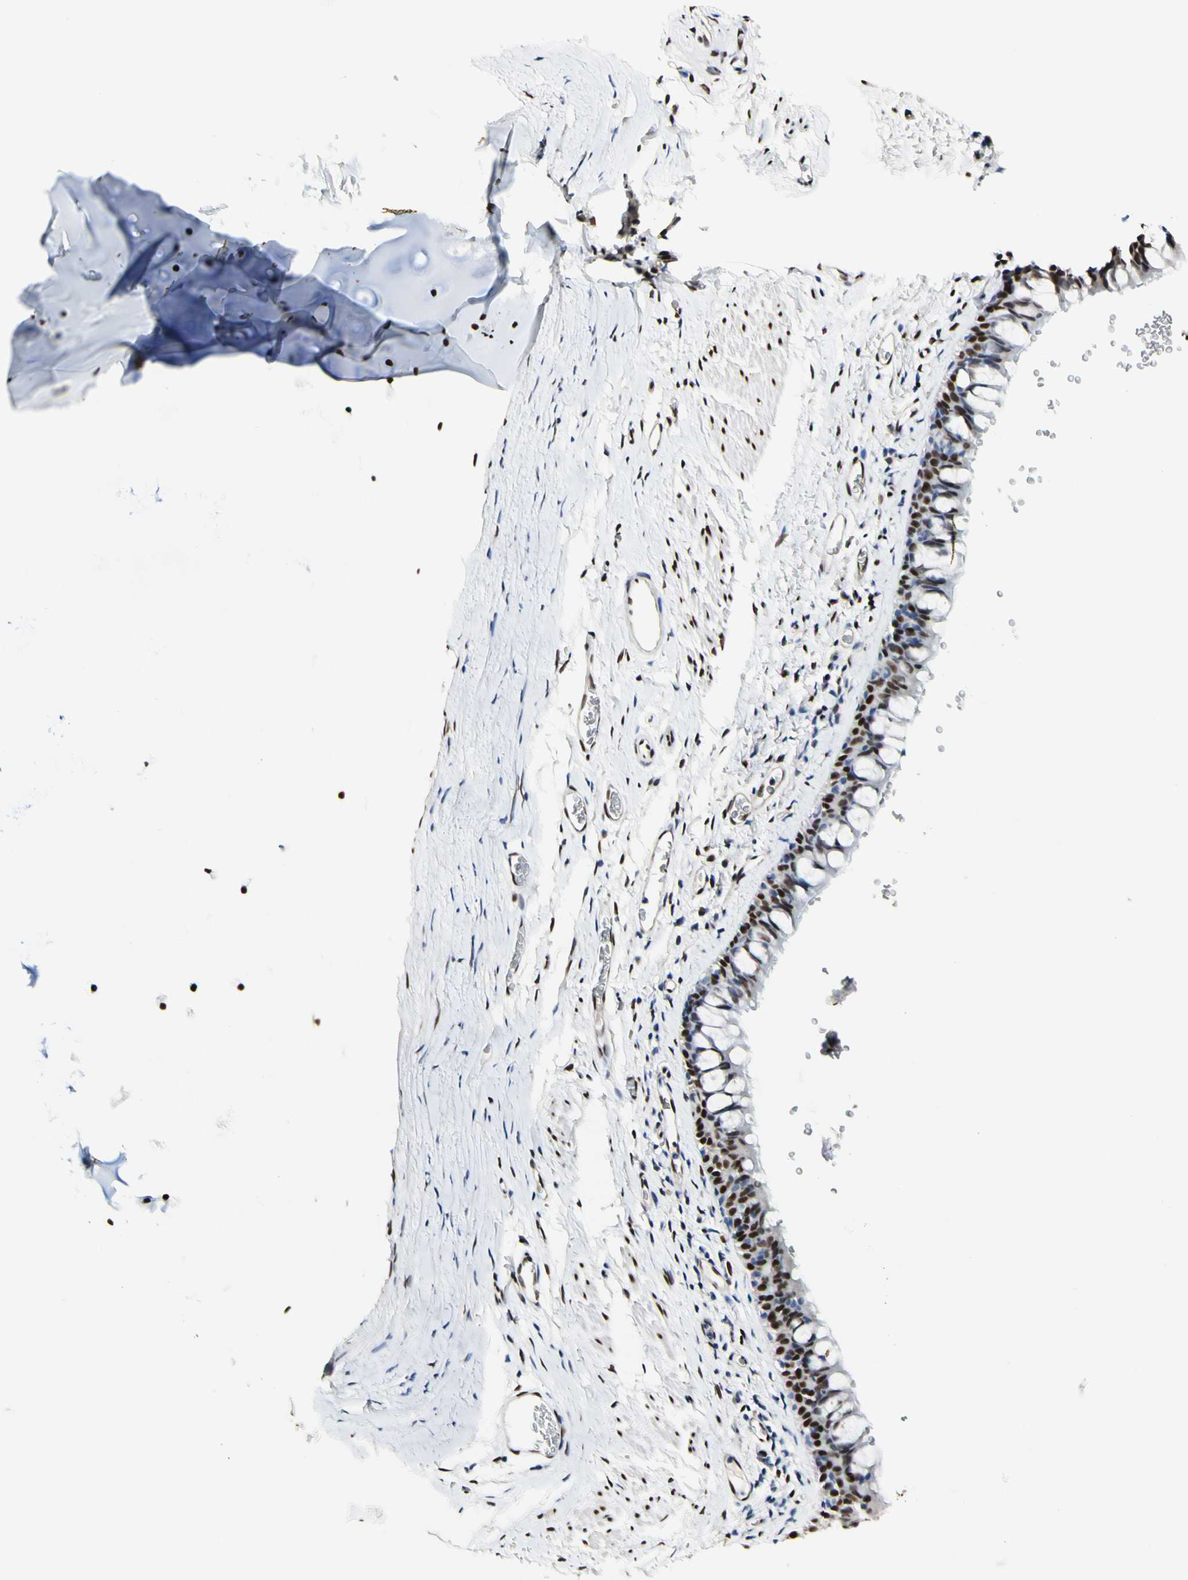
{"staining": {"intensity": "moderate", "quantity": ">75%", "location": "nuclear"}, "tissue": "bronchus", "cell_type": "Respiratory epithelial cells", "image_type": "normal", "snomed": [{"axis": "morphology", "description": "Normal tissue, NOS"}, {"axis": "morphology", "description": "Malignant melanoma, Metastatic site"}, {"axis": "topography", "description": "Bronchus"}, {"axis": "topography", "description": "Lung"}], "caption": "Brown immunohistochemical staining in normal human bronchus exhibits moderate nuclear staining in about >75% of respiratory epithelial cells.", "gene": "NFIA", "patient": {"sex": "male", "age": 64}}